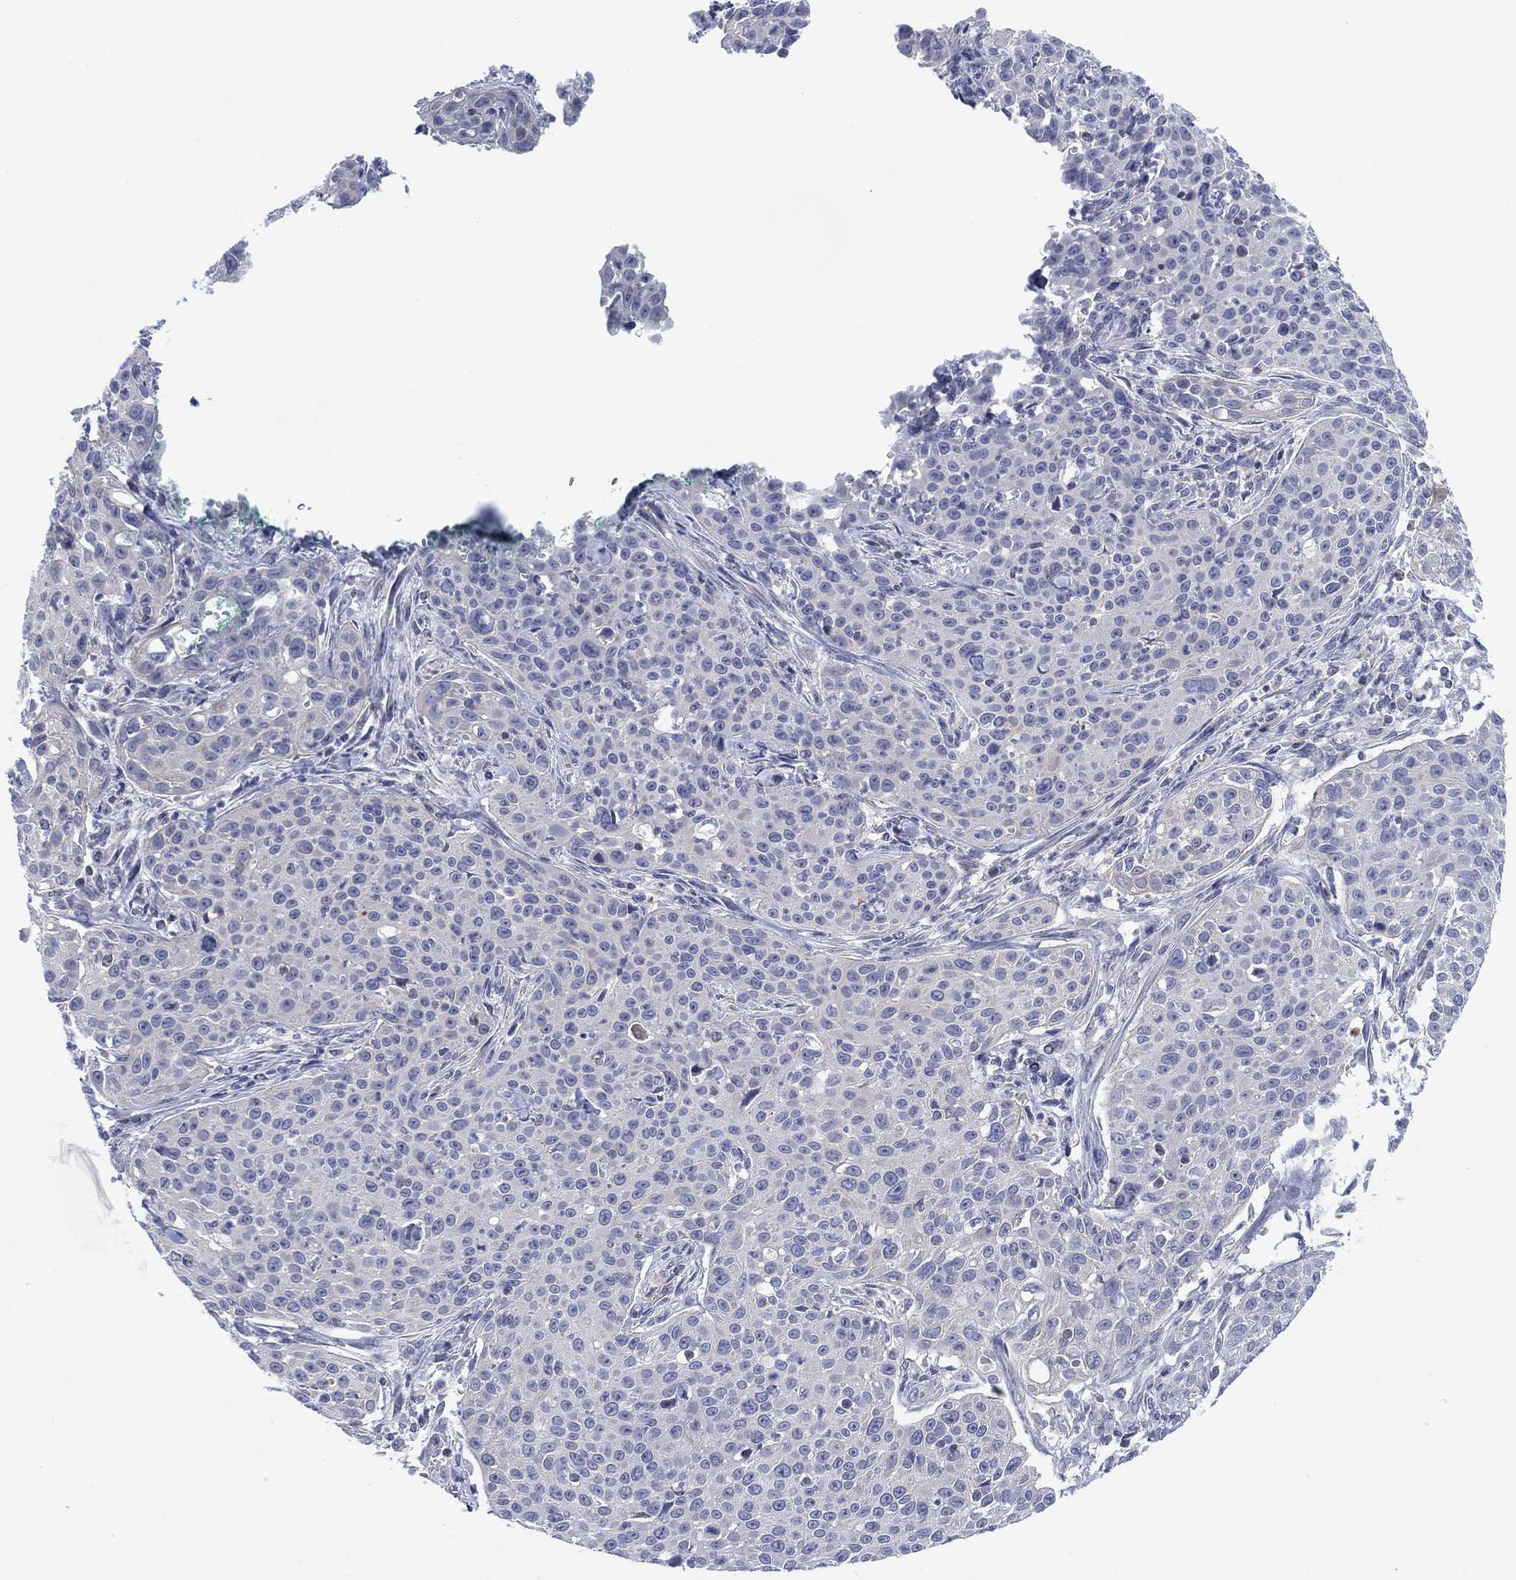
{"staining": {"intensity": "negative", "quantity": "none", "location": "none"}, "tissue": "cervical cancer", "cell_type": "Tumor cells", "image_type": "cancer", "snomed": [{"axis": "morphology", "description": "Squamous cell carcinoma, NOS"}, {"axis": "topography", "description": "Cervix"}], "caption": "An immunohistochemistry (IHC) histopathology image of cervical cancer is shown. There is no staining in tumor cells of cervical cancer.", "gene": "SEPTIN1", "patient": {"sex": "female", "age": 26}}